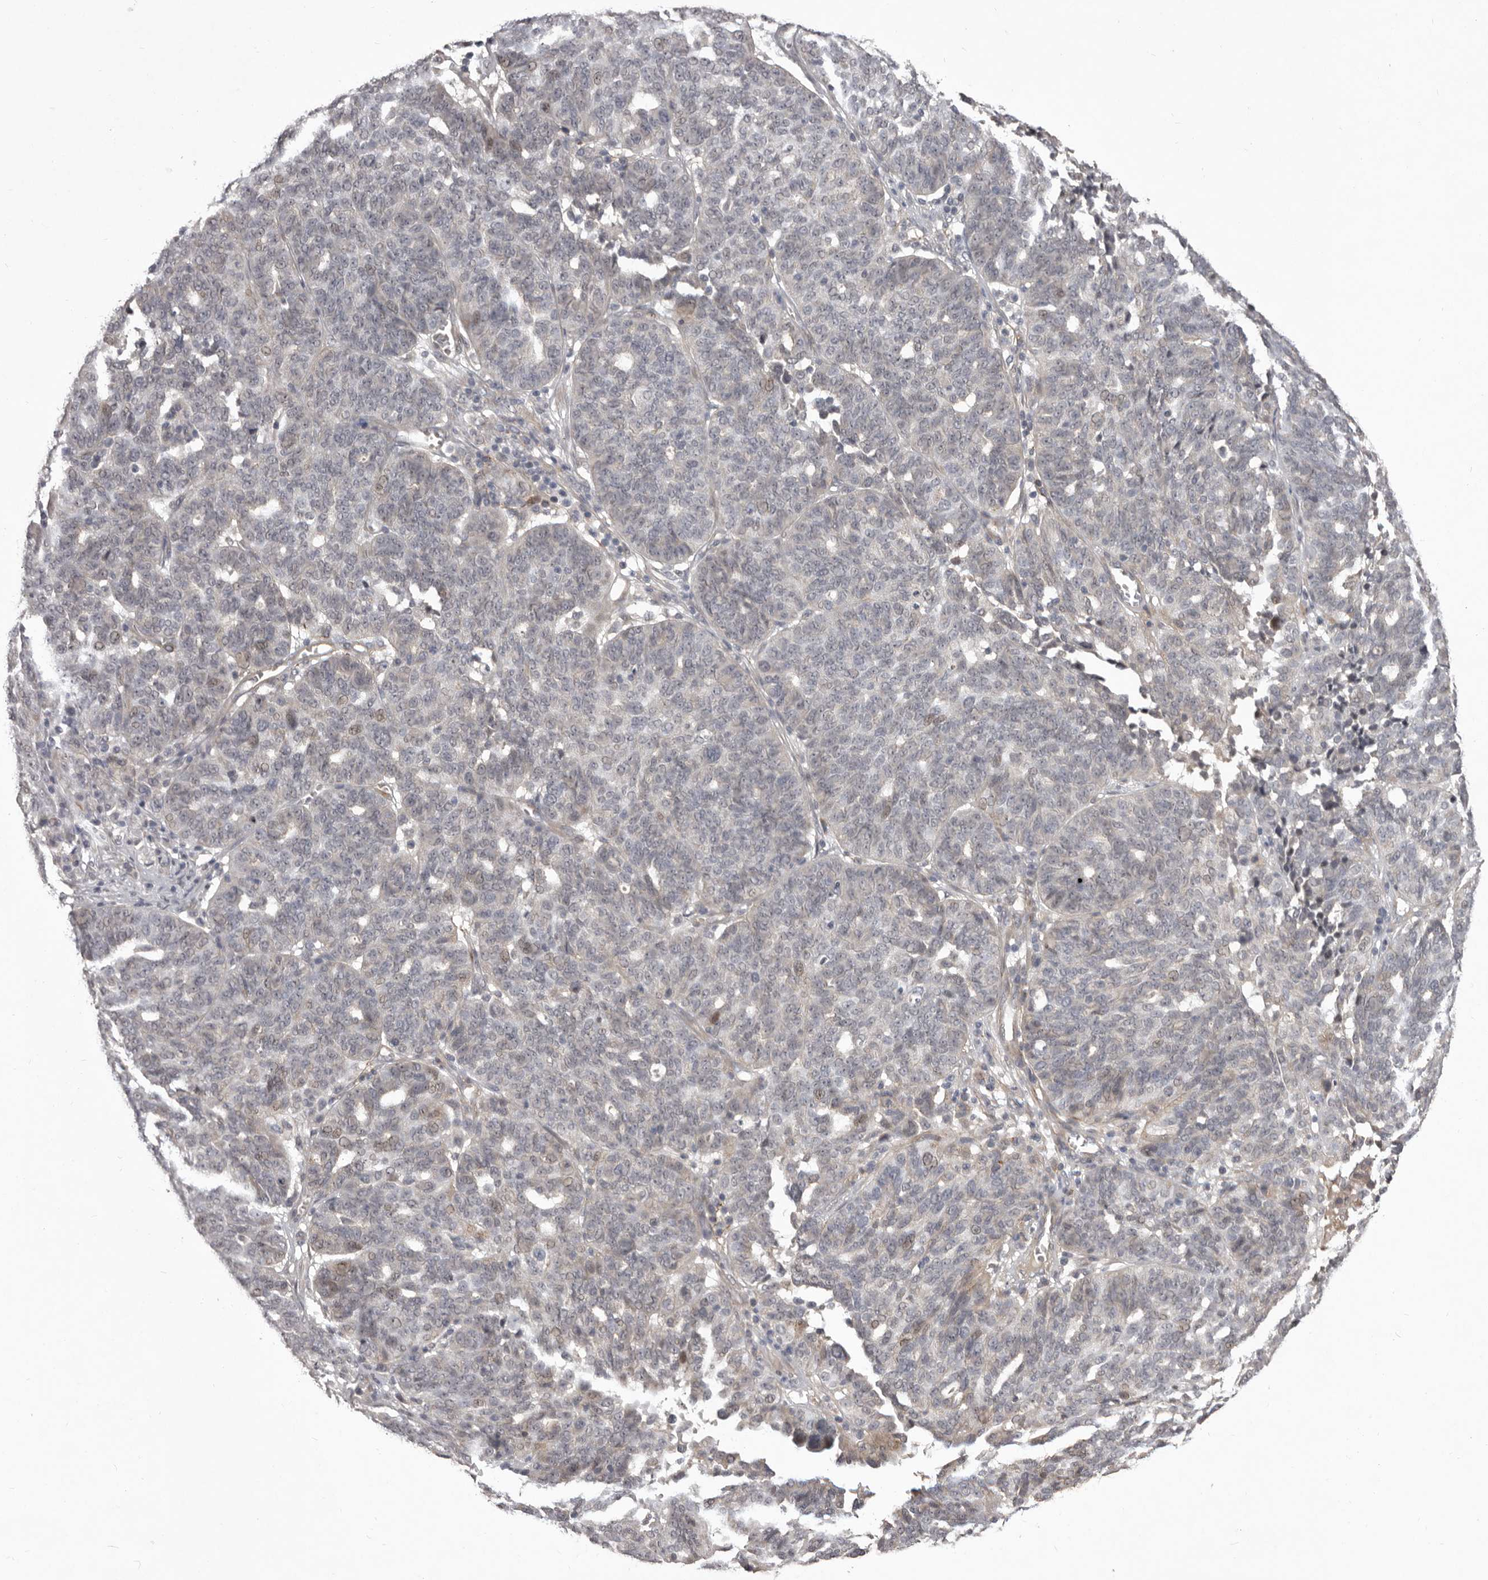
{"staining": {"intensity": "negative", "quantity": "none", "location": "none"}, "tissue": "ovarian cancer", "cell_type": "Tumor cells", "image_type": "cancer", "snomed": [{"axis": "morphology", "description": "Cystadenocarcinoma, serous, NOS"}, {"axis": "topography", "description": "Ovary"}], "caption": "A micrograph of ovarian serous cystadenocarcinoma stained for a protein shows no brown staining in tumor cells.", "gene": "HBS1L", "patient": {"sex": "female", "age": 59}}